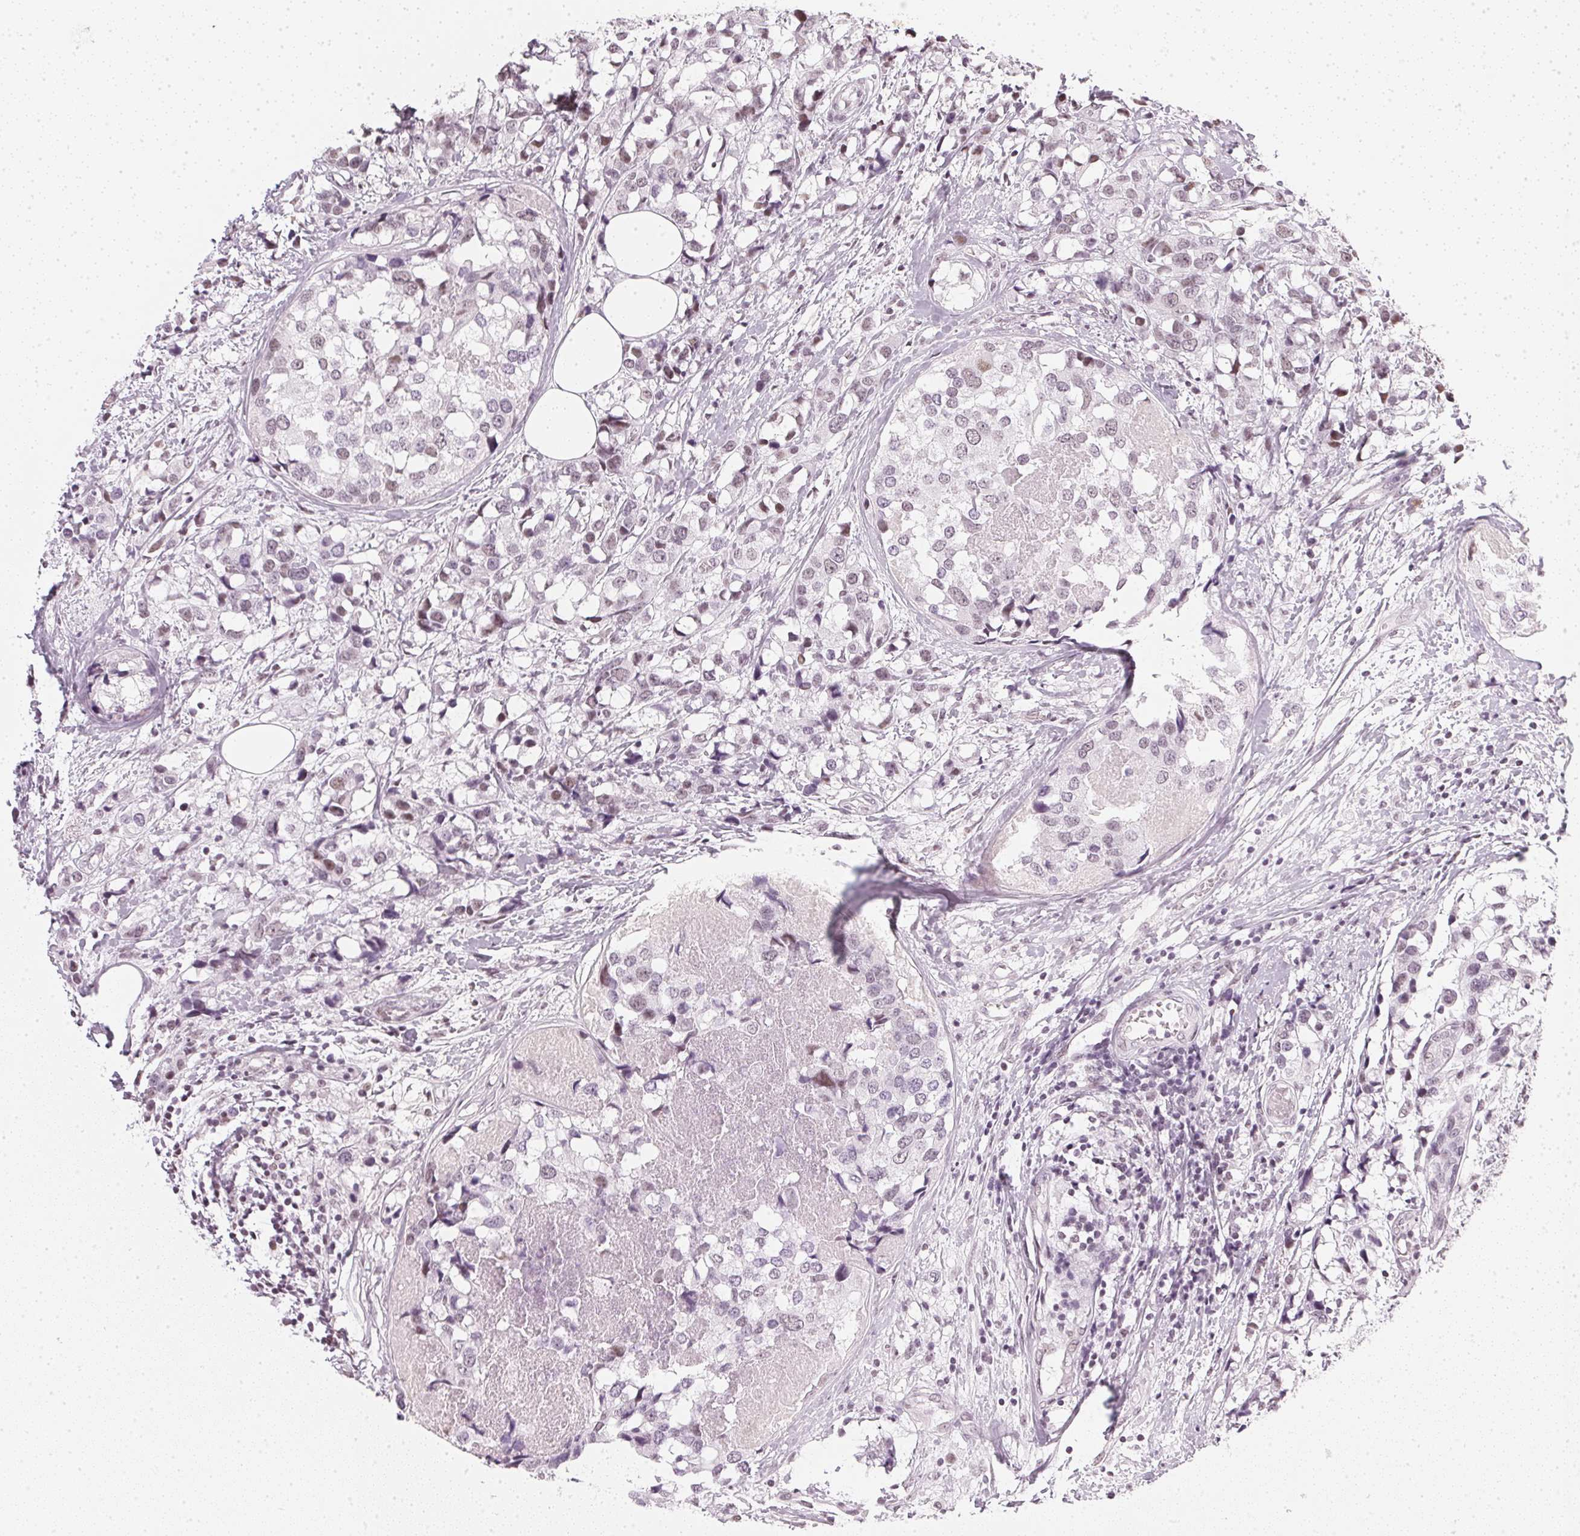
{"staining": {"intensity": "negative", "quantity": "none", "location": "none"}, "tissue": "breast cancer", "cell_type": "Tumor cells", "image_type": "cancer", "snomed": [{"axis": "morphology", "description": "Lobular carcinoma"}, {"axis": "topography", "description": "Breast"}], "caption": "DAB immunohistochemical staining of lobular carcinoma (breast) demonstrates no significant staining in tumor cells.", "gene": "DNAJC6", "patient": {"sex": "female", "age": 59}}